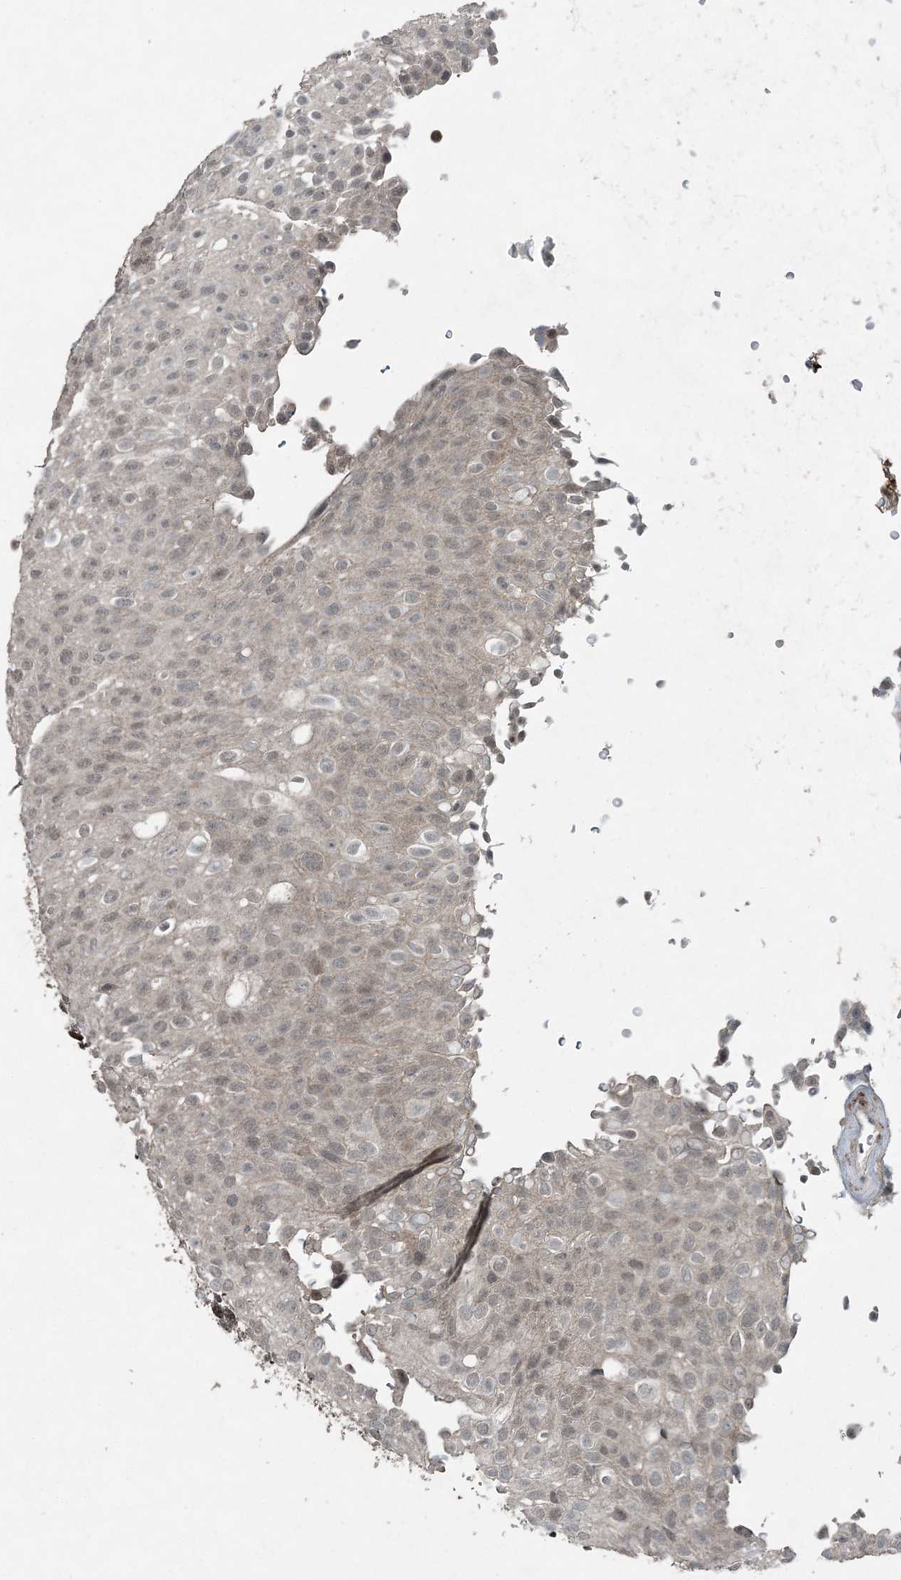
{"staining": {"intensity": "weak", "quantity": ">75%", "location": "cytoplasmic/membranous,nuclear"}, "tissue": "urothelial cancer", "cell_type": "Tumor cells", "image_type": "cancer", "snomed": [{"axis": "morphology", "description": "Urothelial carcinoma, Low grade"}, {"axis": "topography", "description": "Urinary bladder"}], "caption": "Weak cytoplasmic/membranous and nuclear staining is present in about >75% of tumor cells in urothelial cancer. (DAB (3,3'-diaminobenzidine) IHC with brightfield microscopy, high magnification).", "gene": "COPS7B", "patient": {"sex": "male", "age": 78}}